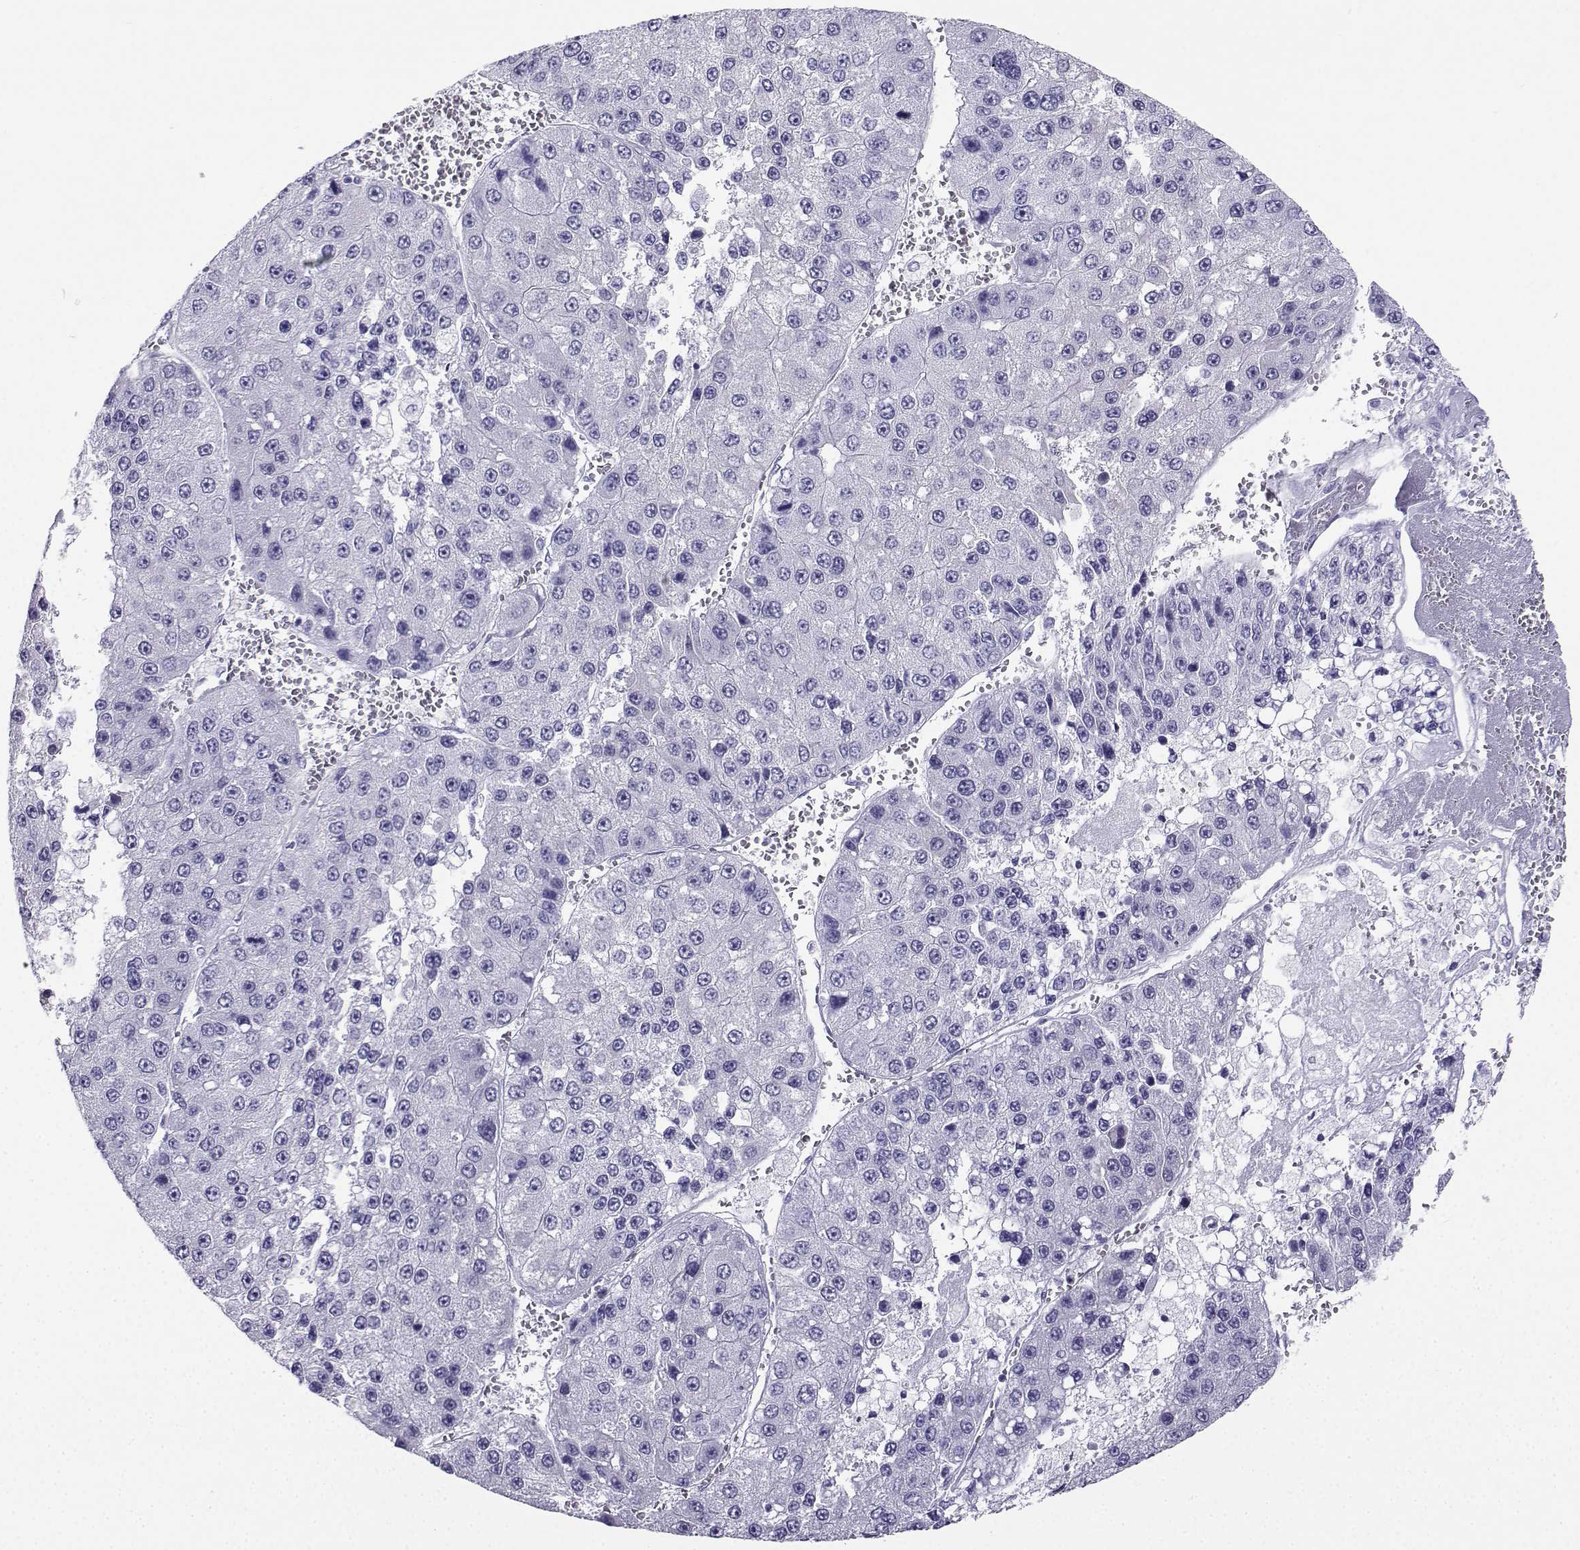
{"staining": {"intensity": "negative", "quantity": "none", "location": "none"}, "tissue": "liver cancer", "cell_type": "Tumor cells", "image_type": "cancer", "snomed": [{"axis": "morphology", "description": "Carcinoma, Hepatocellular, NOS"}, {"axis": "topography", "description": "Liver"}], "caption": "This is an immunohistochemistry histopathology image of human liver cancer. There is no expression in tumor cells.", "gene": "SLC18A2", "patient": {"sex": "female", "age": 73}}